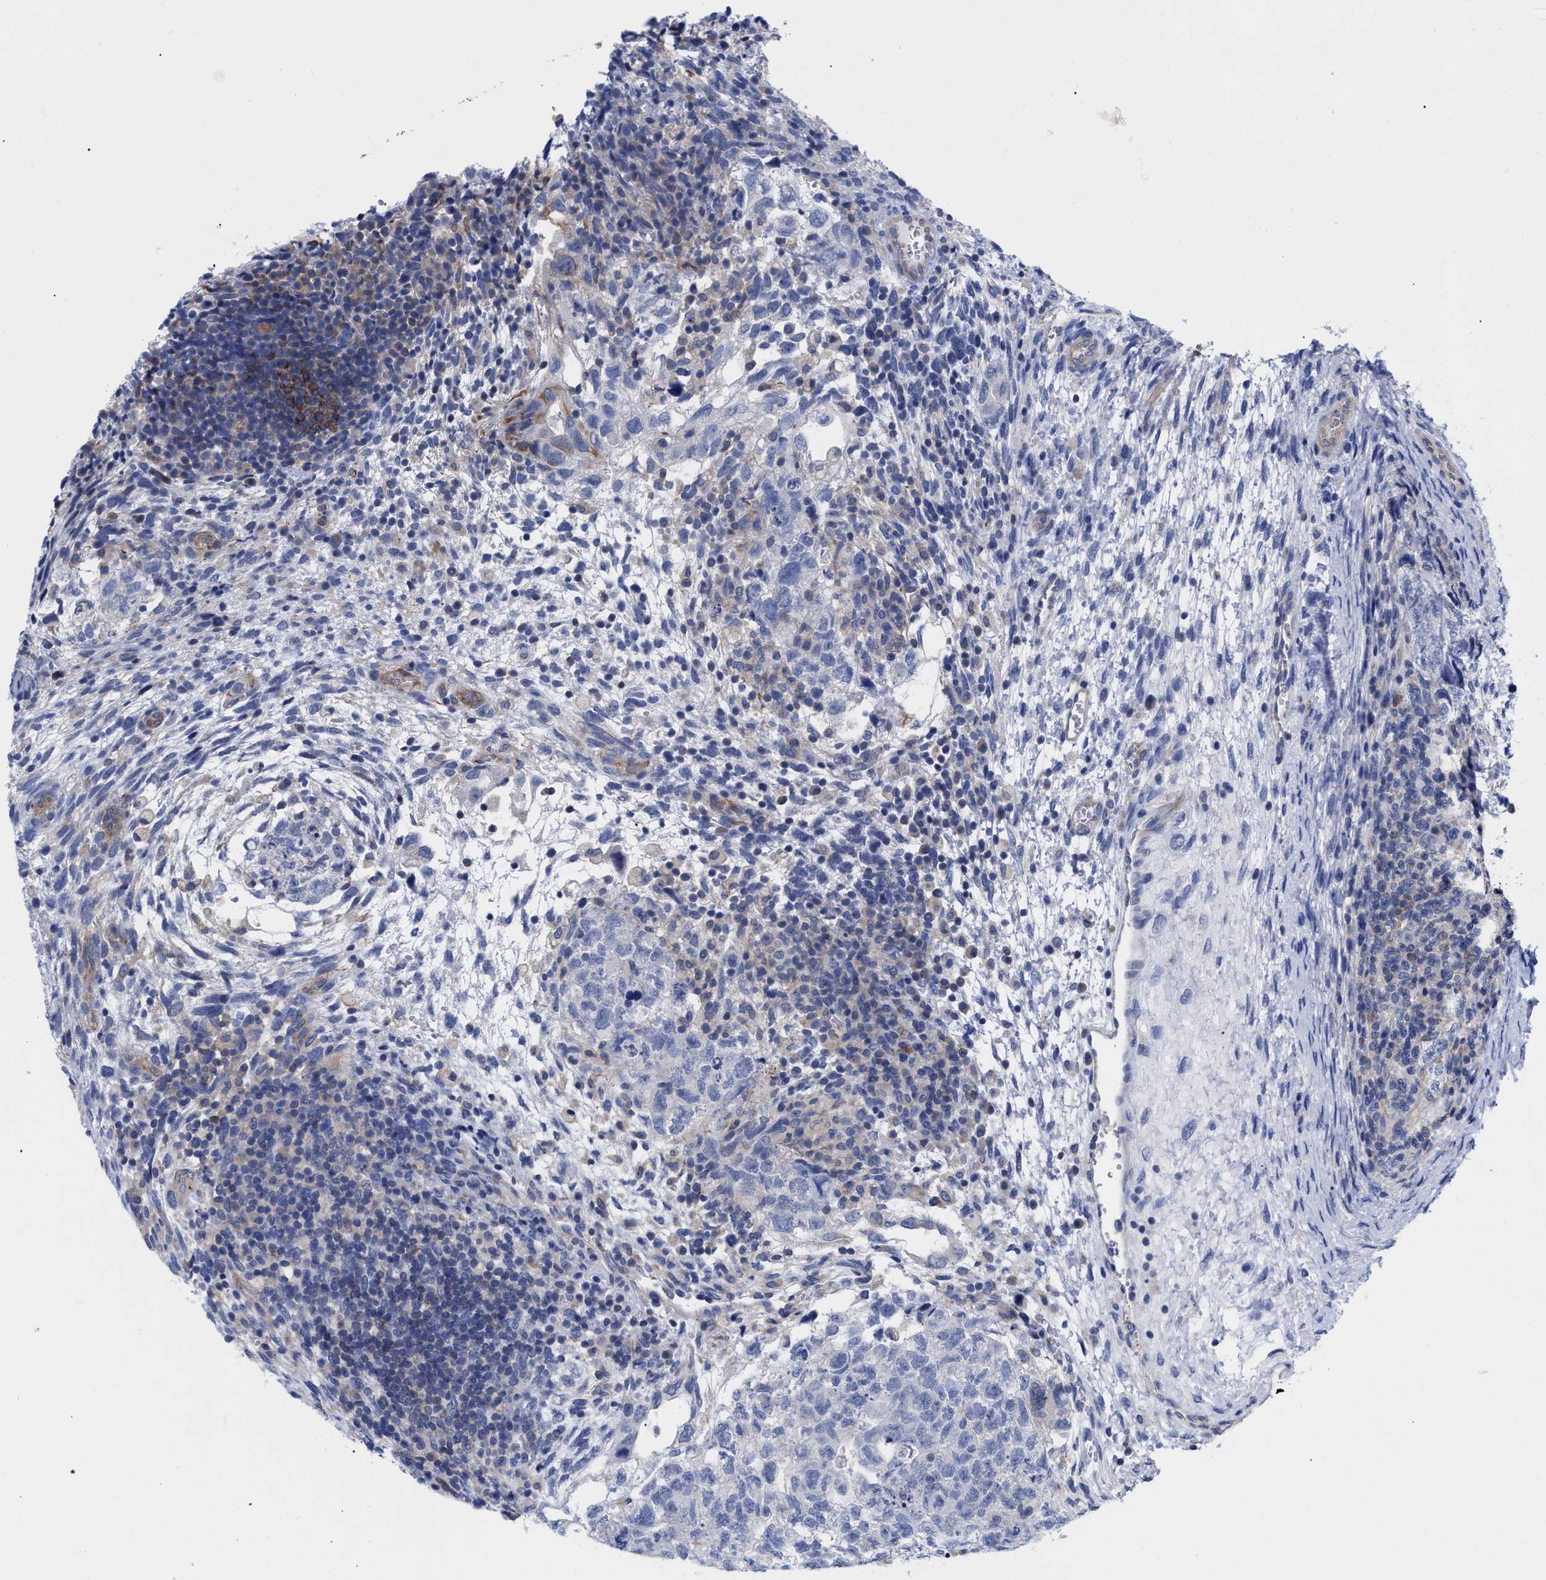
{"staining": {"intensity": "negative", "quantity": "none", "location": "none"}, "tissue": "testis cancer", "cell_type": "Tumor cells", "image_type": "cancer", "snomed": [{"axis": "morphology", "description": "Carcinoma, Embryonal, NOS"}, {"axis": "topography", "description": "Testis"}], "caption": "Tumor cells show no significant protein expression in embryonal carcinoma (testis). (DAB (3,3'-diaminobenzidine) immunohistochemistry (IHC) visualized using brightfield microscopy, high magnification).", "gene": "IRAG2", "patient": {"sex": "male", "age": 36}}